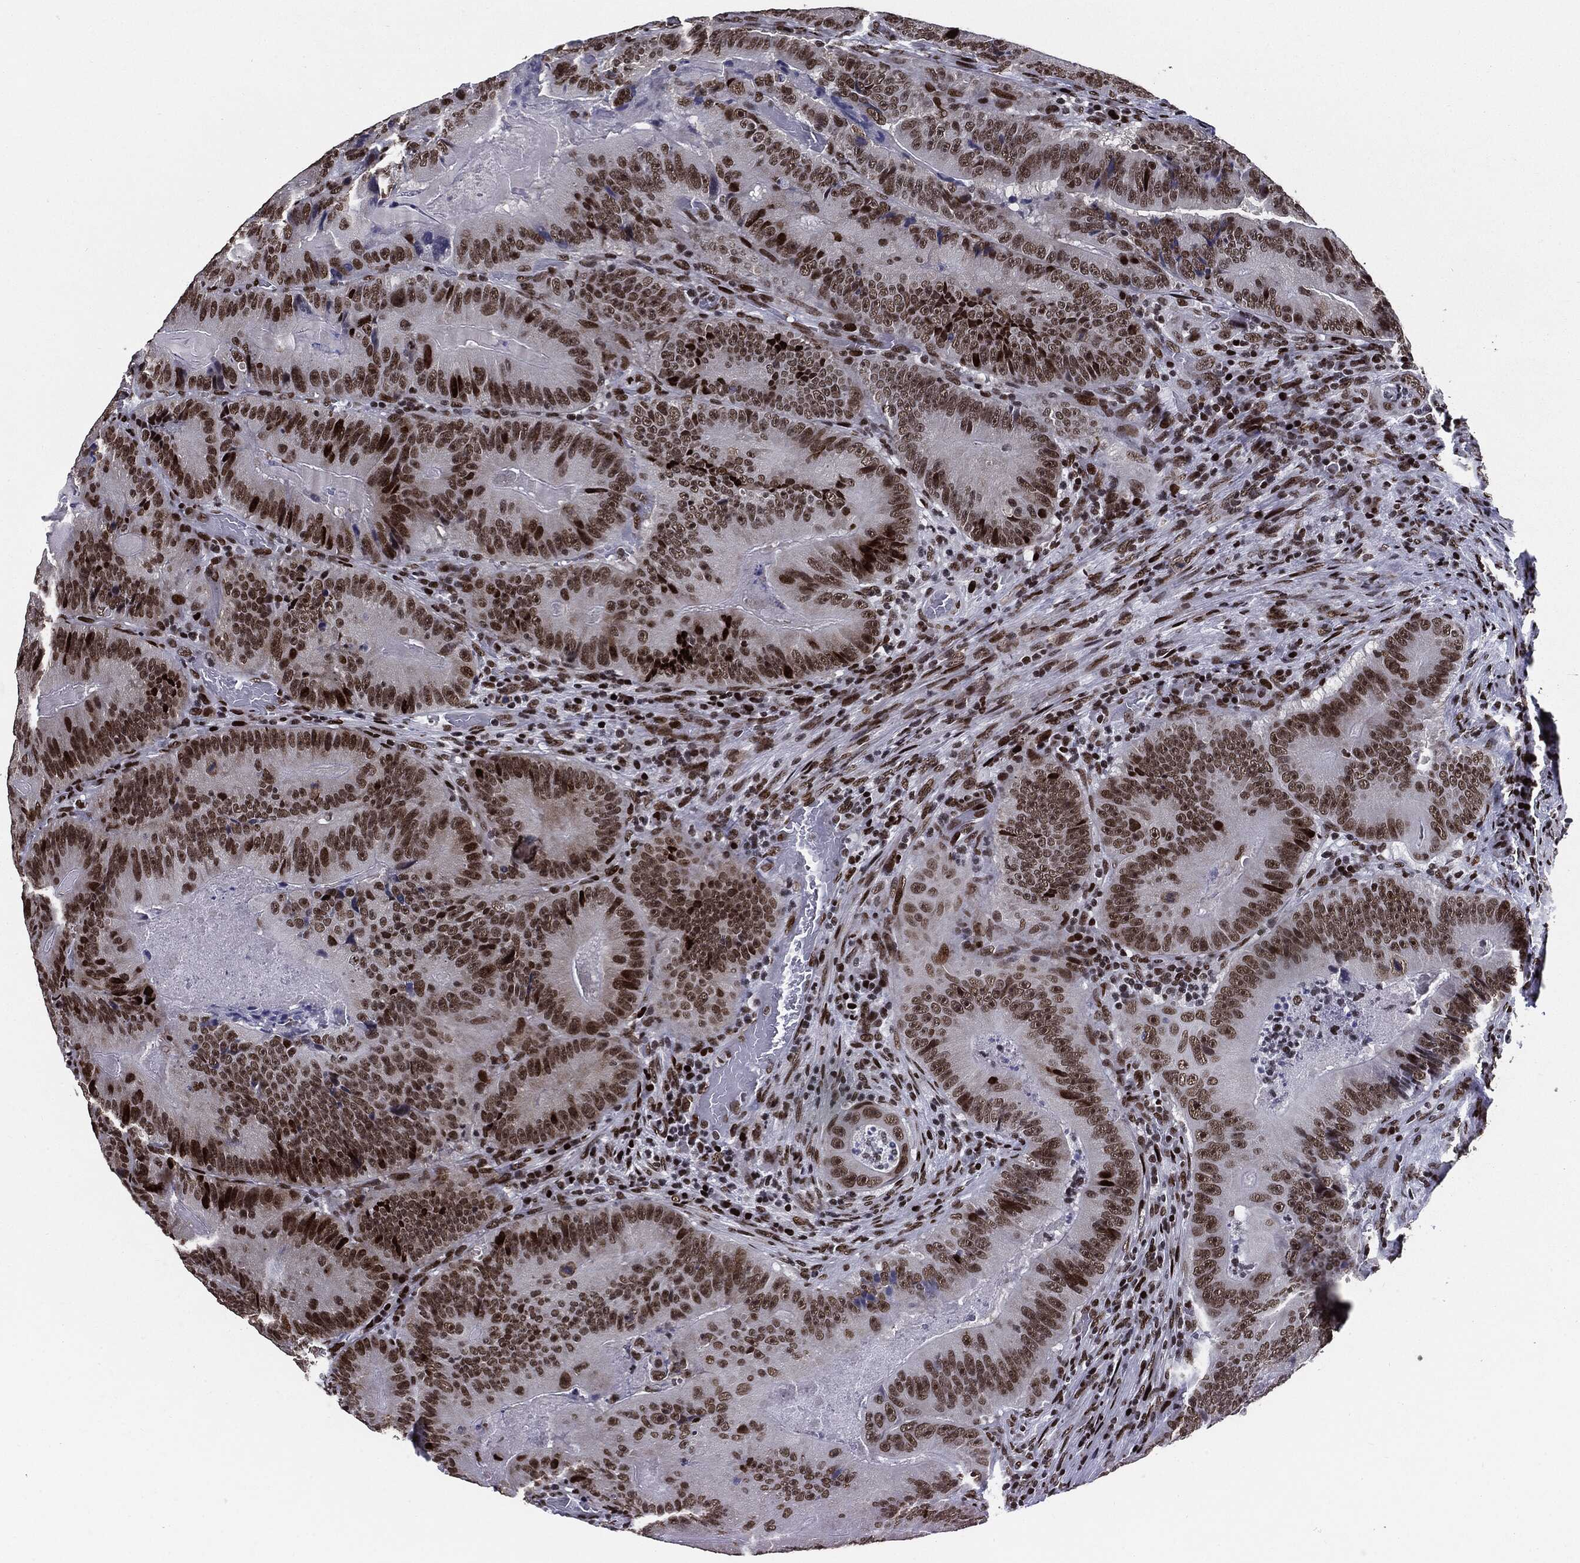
{"staining": {"intensity": "moderate", "quantity": ">75%", "location": "nuclear"}, "tissue": "colorectal cancer", "cell_type": "Tumor cells", "image_type": "cancer", "snomed": [{"axis": "morphology", "description": "Adenocarcinoma, NOS"}, {"axis": "topography", "description": "Colon"}], "caption": "A micrograph showing moderate nuclear staining in approximately >75% of tumor cells in colorectal cancer (adenocarcinoma), as visualized by brown immunohistochemical staining.", "gene": "ZFP91", "patient": {"sex": "female", "age": 86}}